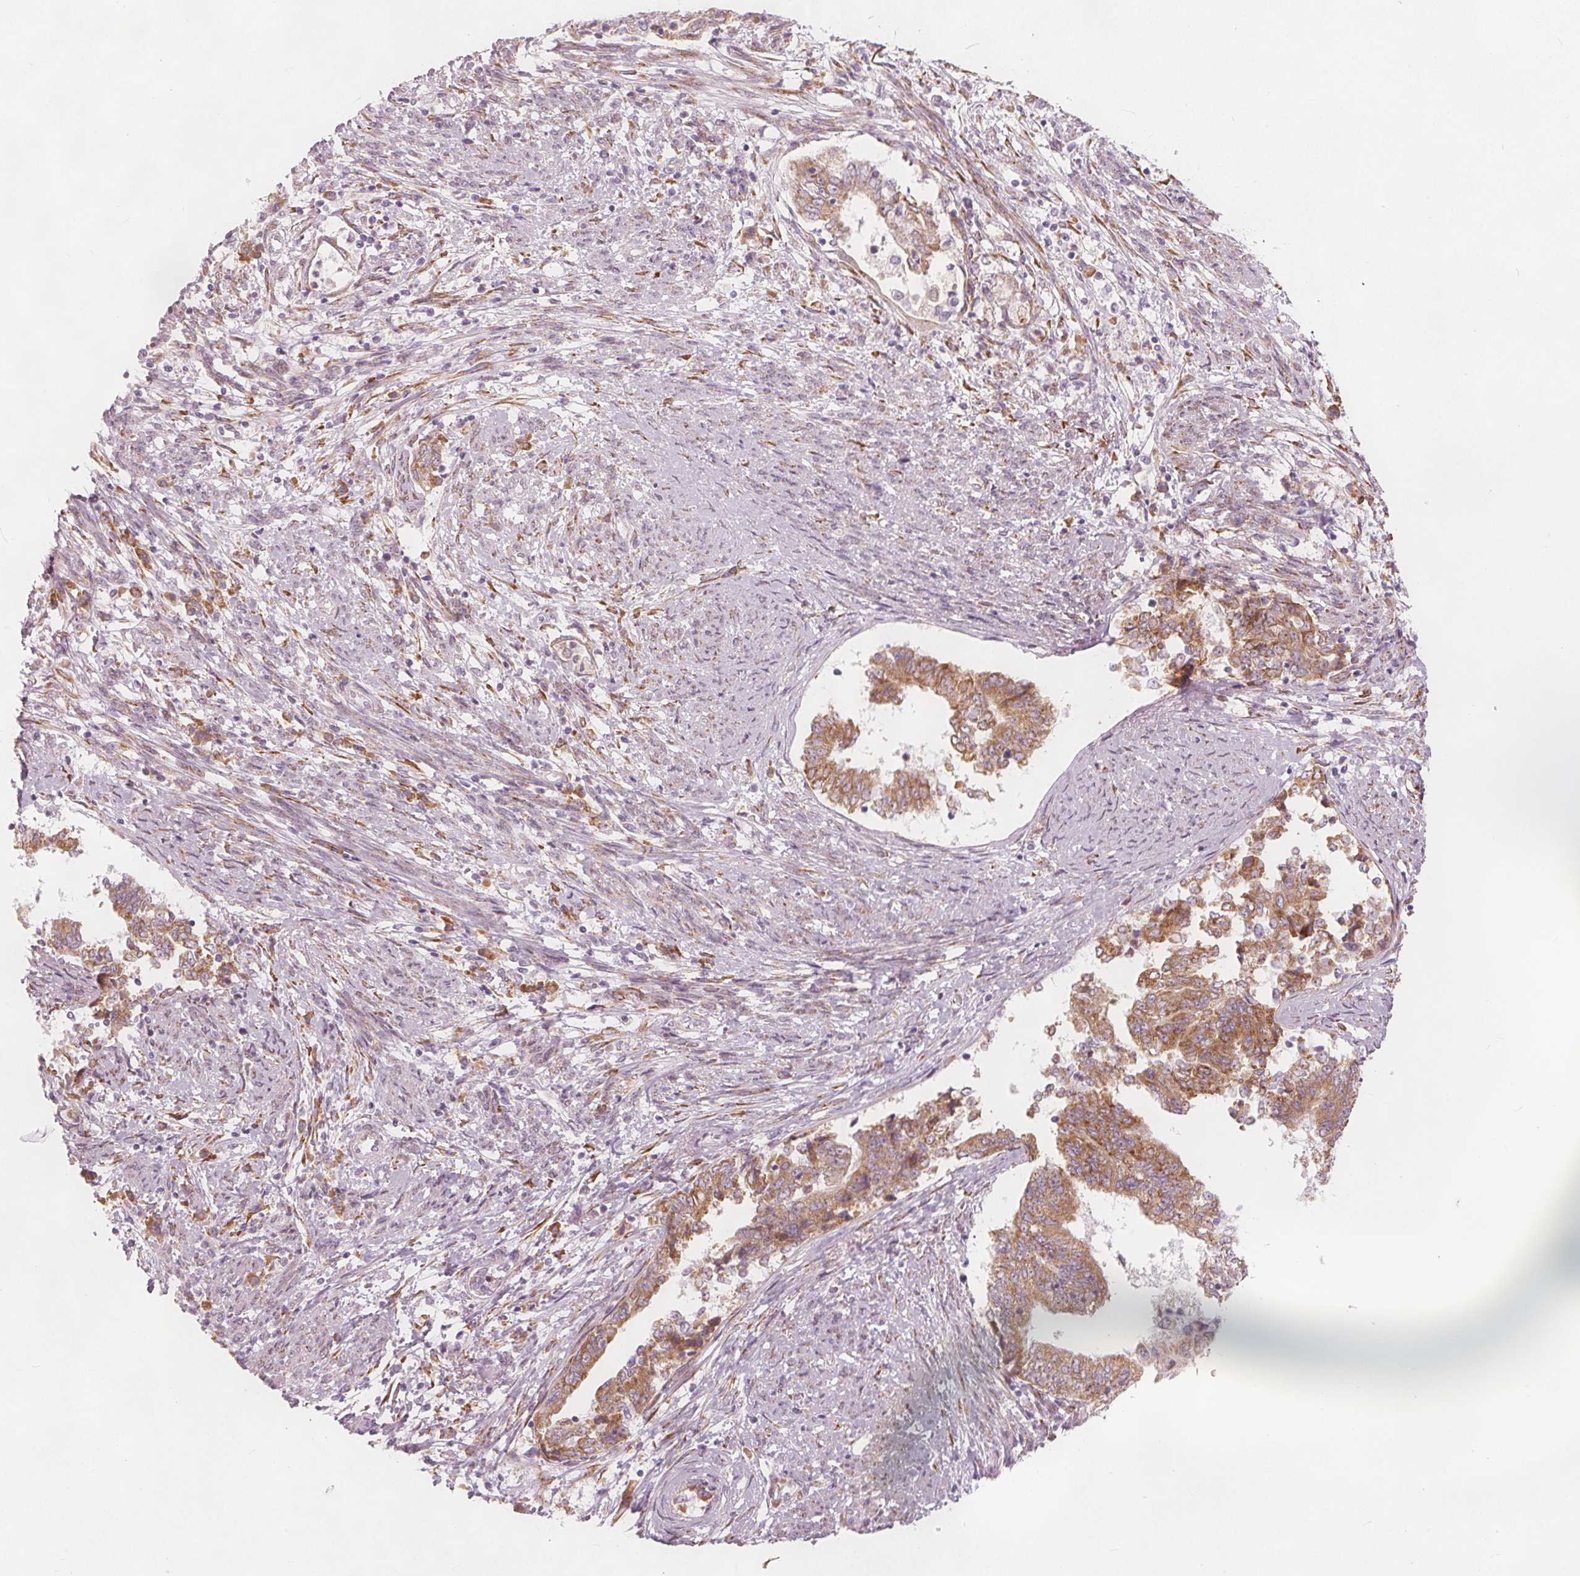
{"staining": {"intensity": "moderate", "quantity": "25%-75%", "location": "cytoplasmic/membranous"}, "tissue": "endometrial cancer", "cell_type": "Tumor cells", "image_type": "cancer", "snomed": [{"axis": "morphology", "description": "Adenocarcinoma, NOS"}, {"axis": "topography", "description": "Endometrium"}], "caption": "IHC (DAB (3,3'-diaminobenzidine)) staining of adenocarcinoma (endometrial) exhibits moderate cytoplasmic/membranous protein positivity in about 25%-75% of tumor cells.", "gene": "BRSK1", "patient": {"sex": "female", "age": 65}}